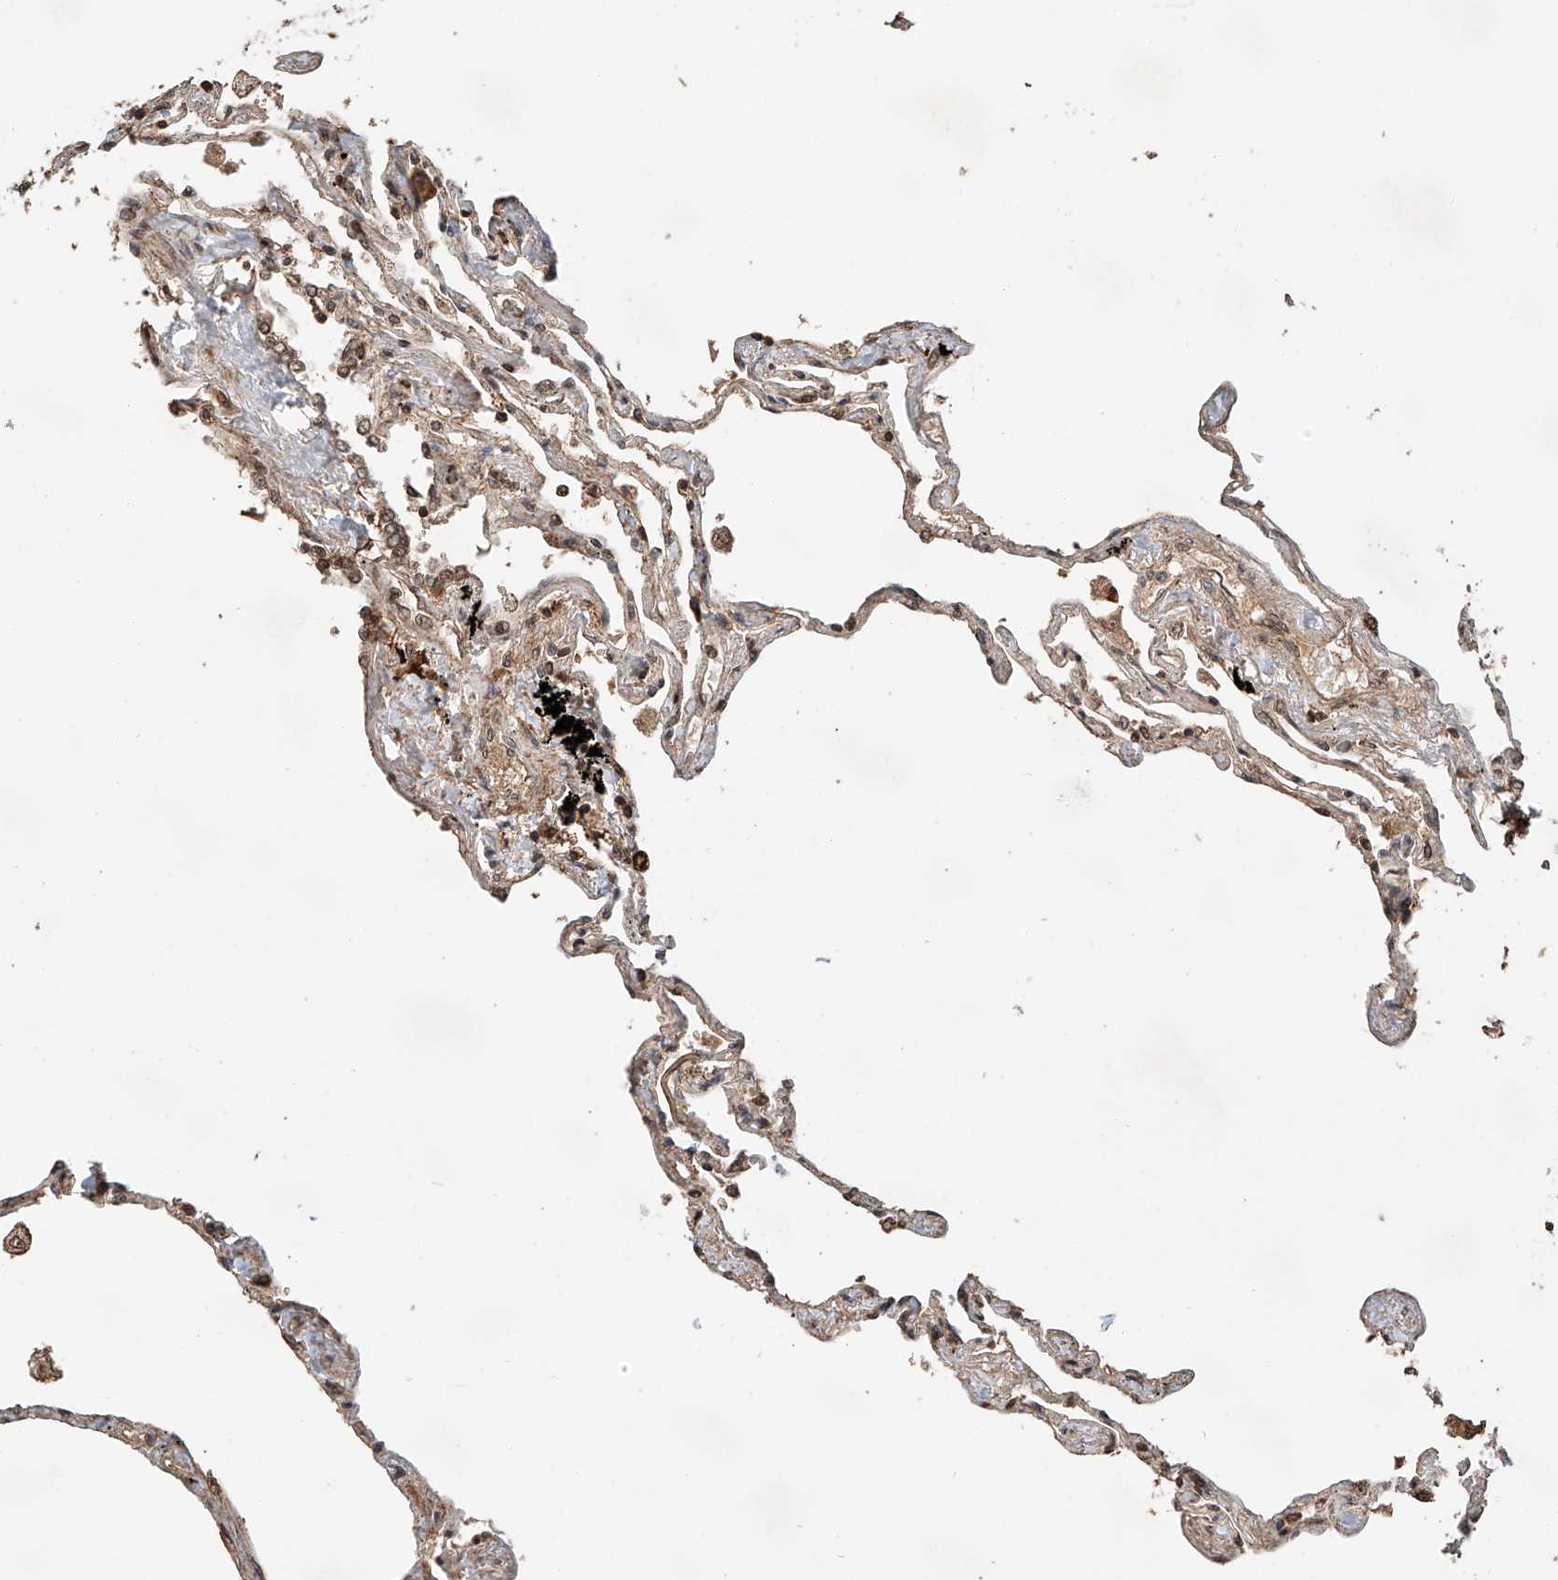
{"staining": {"intensity": "moderate", "quantity": "25%-75%", "location": "cytoplasmic/membranous,nuclear"}, "tissue": "lung", "cell_type": "Alveolar cells", "image_type": "normal", "snomed": [{"axis": "morphology", "description": "Normal tissue, NOS"}, {"axis": "topography", "description": "Lung"}], "caption": "DAB (3,3'-diaminobenzidine) immunohistochemical staining of unremarkable human lung displays moderate cytoplasmic/membranous,nuclear protein positivity in about 25%-75% of alveolar cells. (Stains: DAB in brown, nuclei in blue, Microscopy: brightfield microscopy at high magnification).", "gene": "ARHGAP33", "patient": {"sex": "female", "age": 67}}